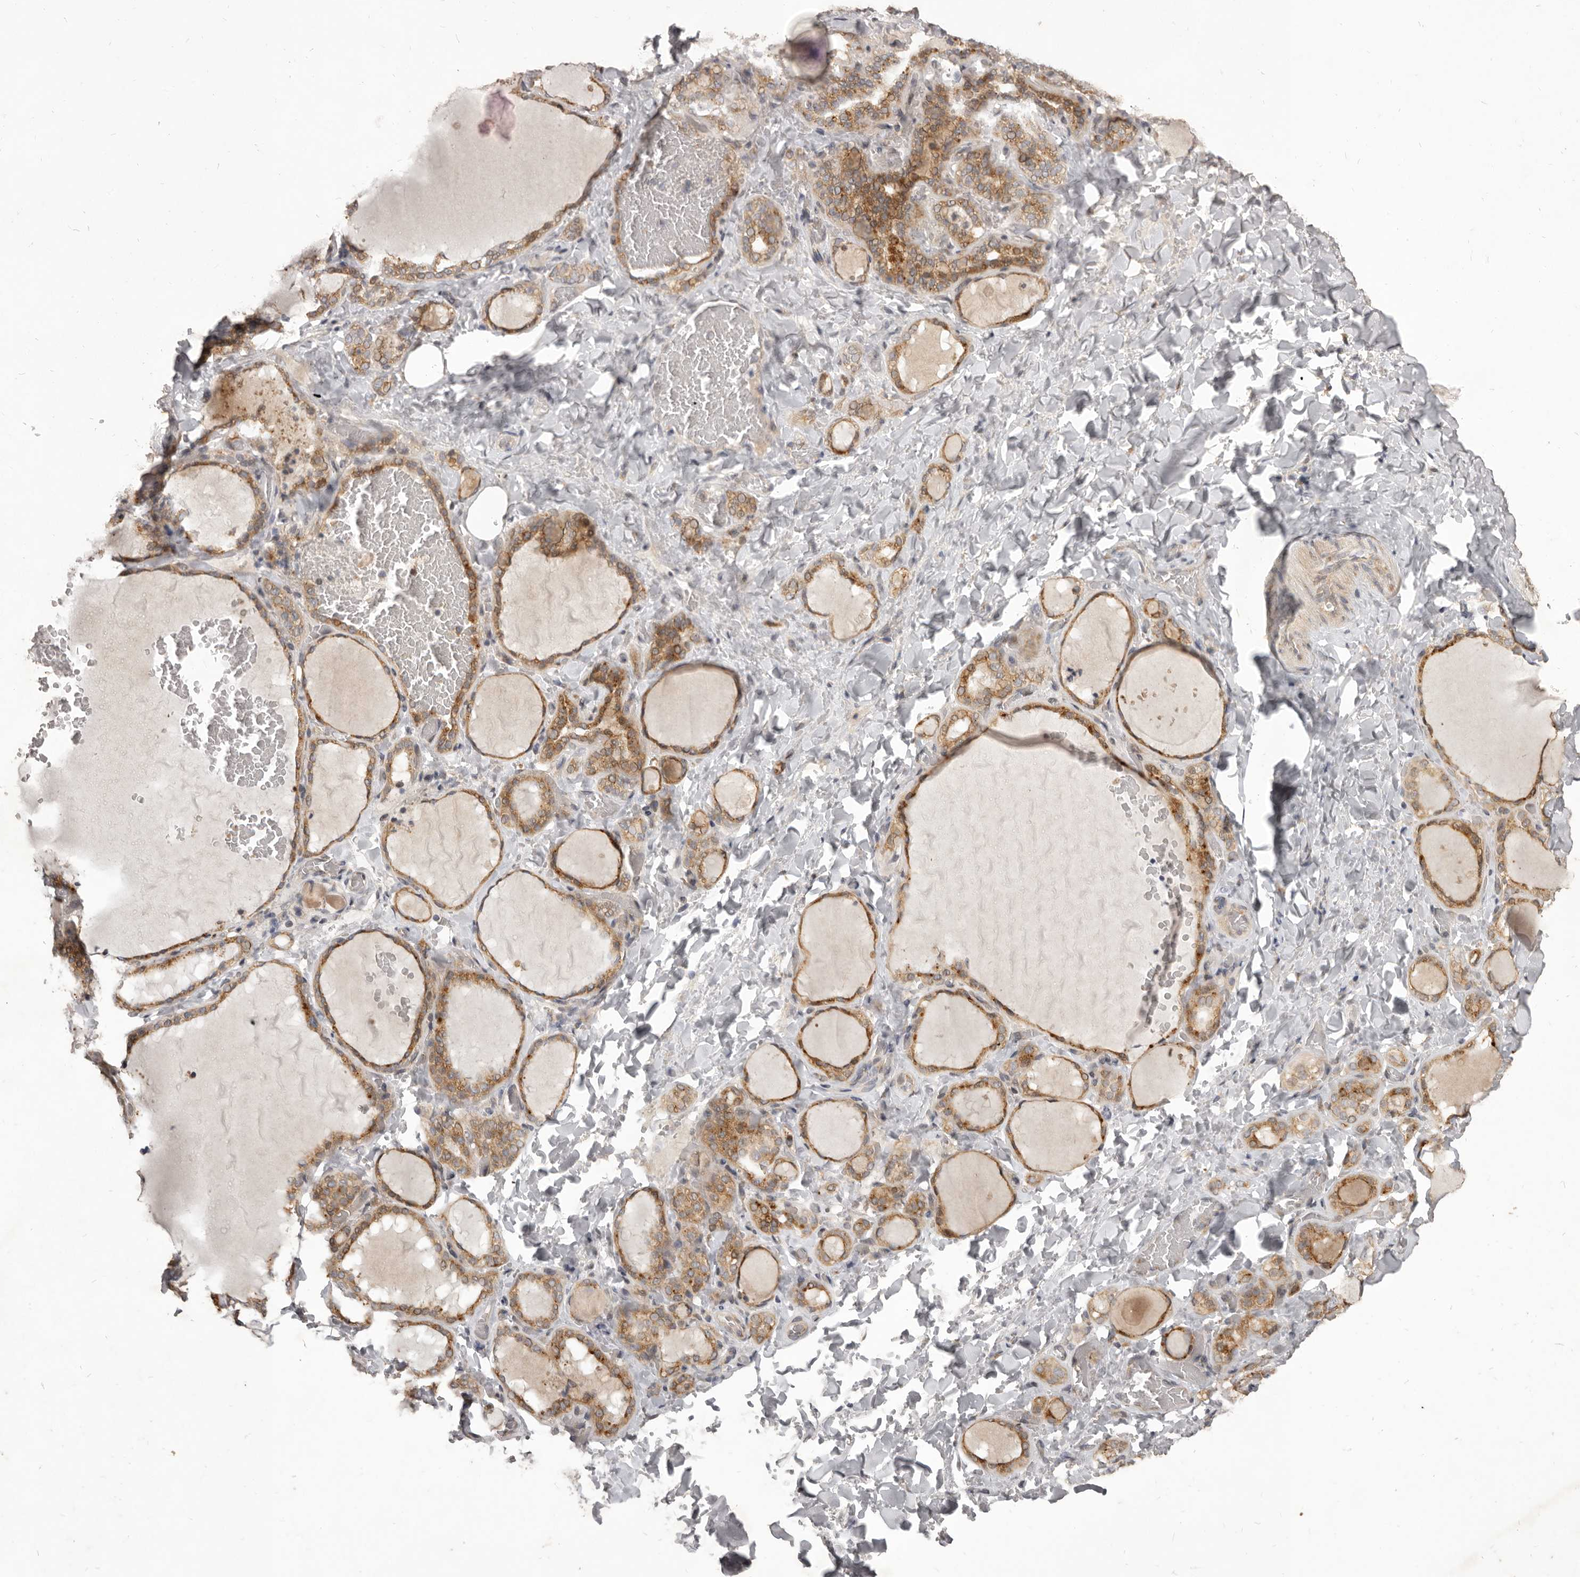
{"staining": {"intensity": "moderate", "quantity": ">75%", "location": "cytoplasmic/membranous"}, "tissue": "thyroid gland", "cell_type": "Glandular cells", "image_type": "normal", "snomed": [{"axis": "morphology", "description": "Normal tissue, NOS"}, {"axis": "topography", "description": "Thyroid gland"}], "caption": "IHC image of normal thyroid gland stained for a protein (brown), which displays medium levels of moderate cytoplasmic/membranous positivity in about >75% of glandular cells.", "gene": "TBC1D8B", "patient": {"sex": "female", "age": 22}}